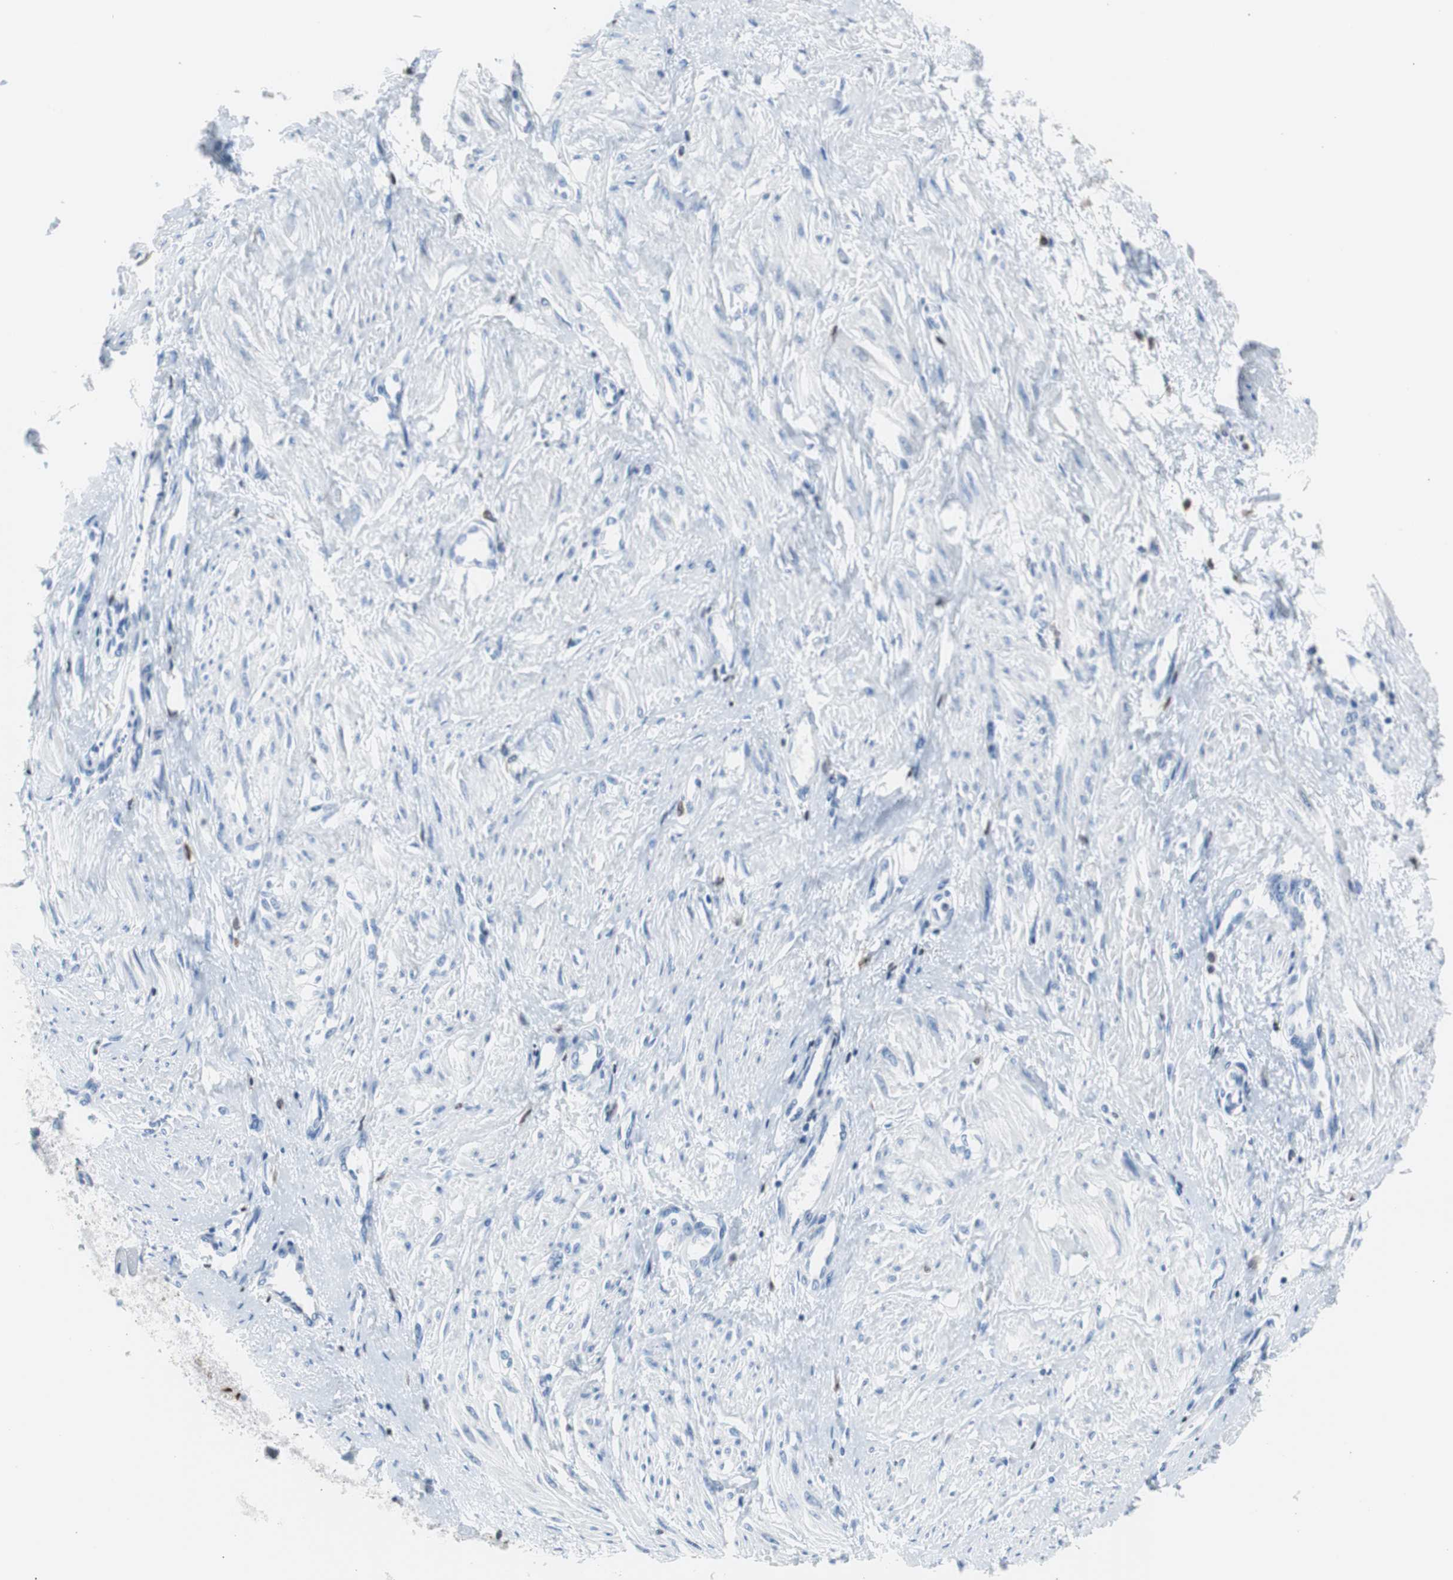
{"staining": {"intensity": "negative", "quantity": "none", "location": "none"}, "tissue": "smooth muscle", "cell_type": "Smooth muscle cells", "image_type": "normal", "snomed": [{"axis": "morphology", "description": "Normal tissue, NOS"}, {"axis": "topography", "description": "Smooth muscle"}, {"axis": "topography", "description": "Uterus"}], "caption": "Smooth muscle stained for a protein using IHC shows no positivity smooth muscle cells.", "gene": "SYK", "patient": {"sex": "female", "age": 39}}